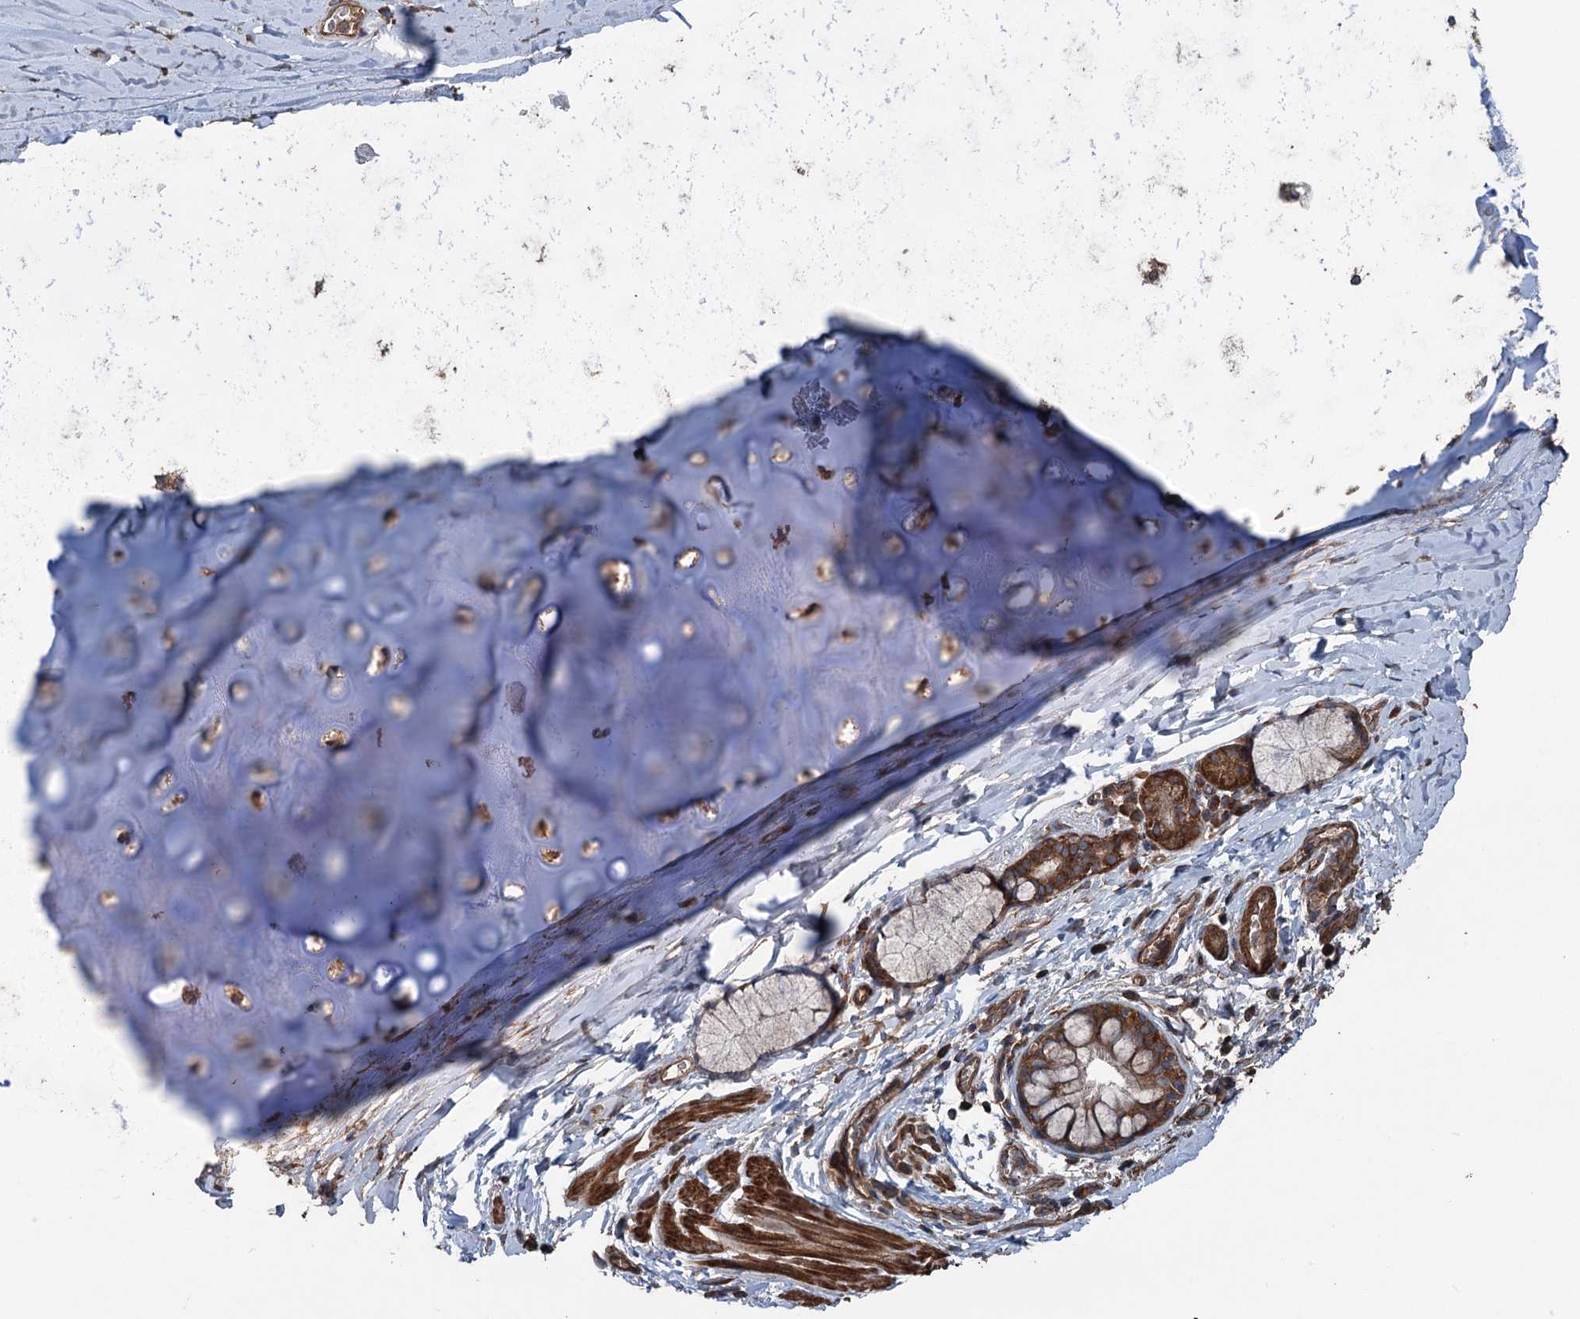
{"staining": {"intensity": "moderate", "quantity": ">75%", "location": "cytoplasmic/membranous"}, "tissue": "bronchus", "cell_type": "Respiratory epithelial cells", "image_type": "normal", "snomed": [{"axis": "morphology", "description": "Normal tissue, NOS"}, {"axis": "topography", "description": "Cartilage tissue"}, {"axis": "topography", "description": "Bronchus"}], "caption": "Protein staining of benign bronchus reveals moderate cytoplasmic/membranous staining in approximately >75% of respiratory epithelial cells.", "gene": "RNF214", "patient": {"sex": "female", "age": 36}}